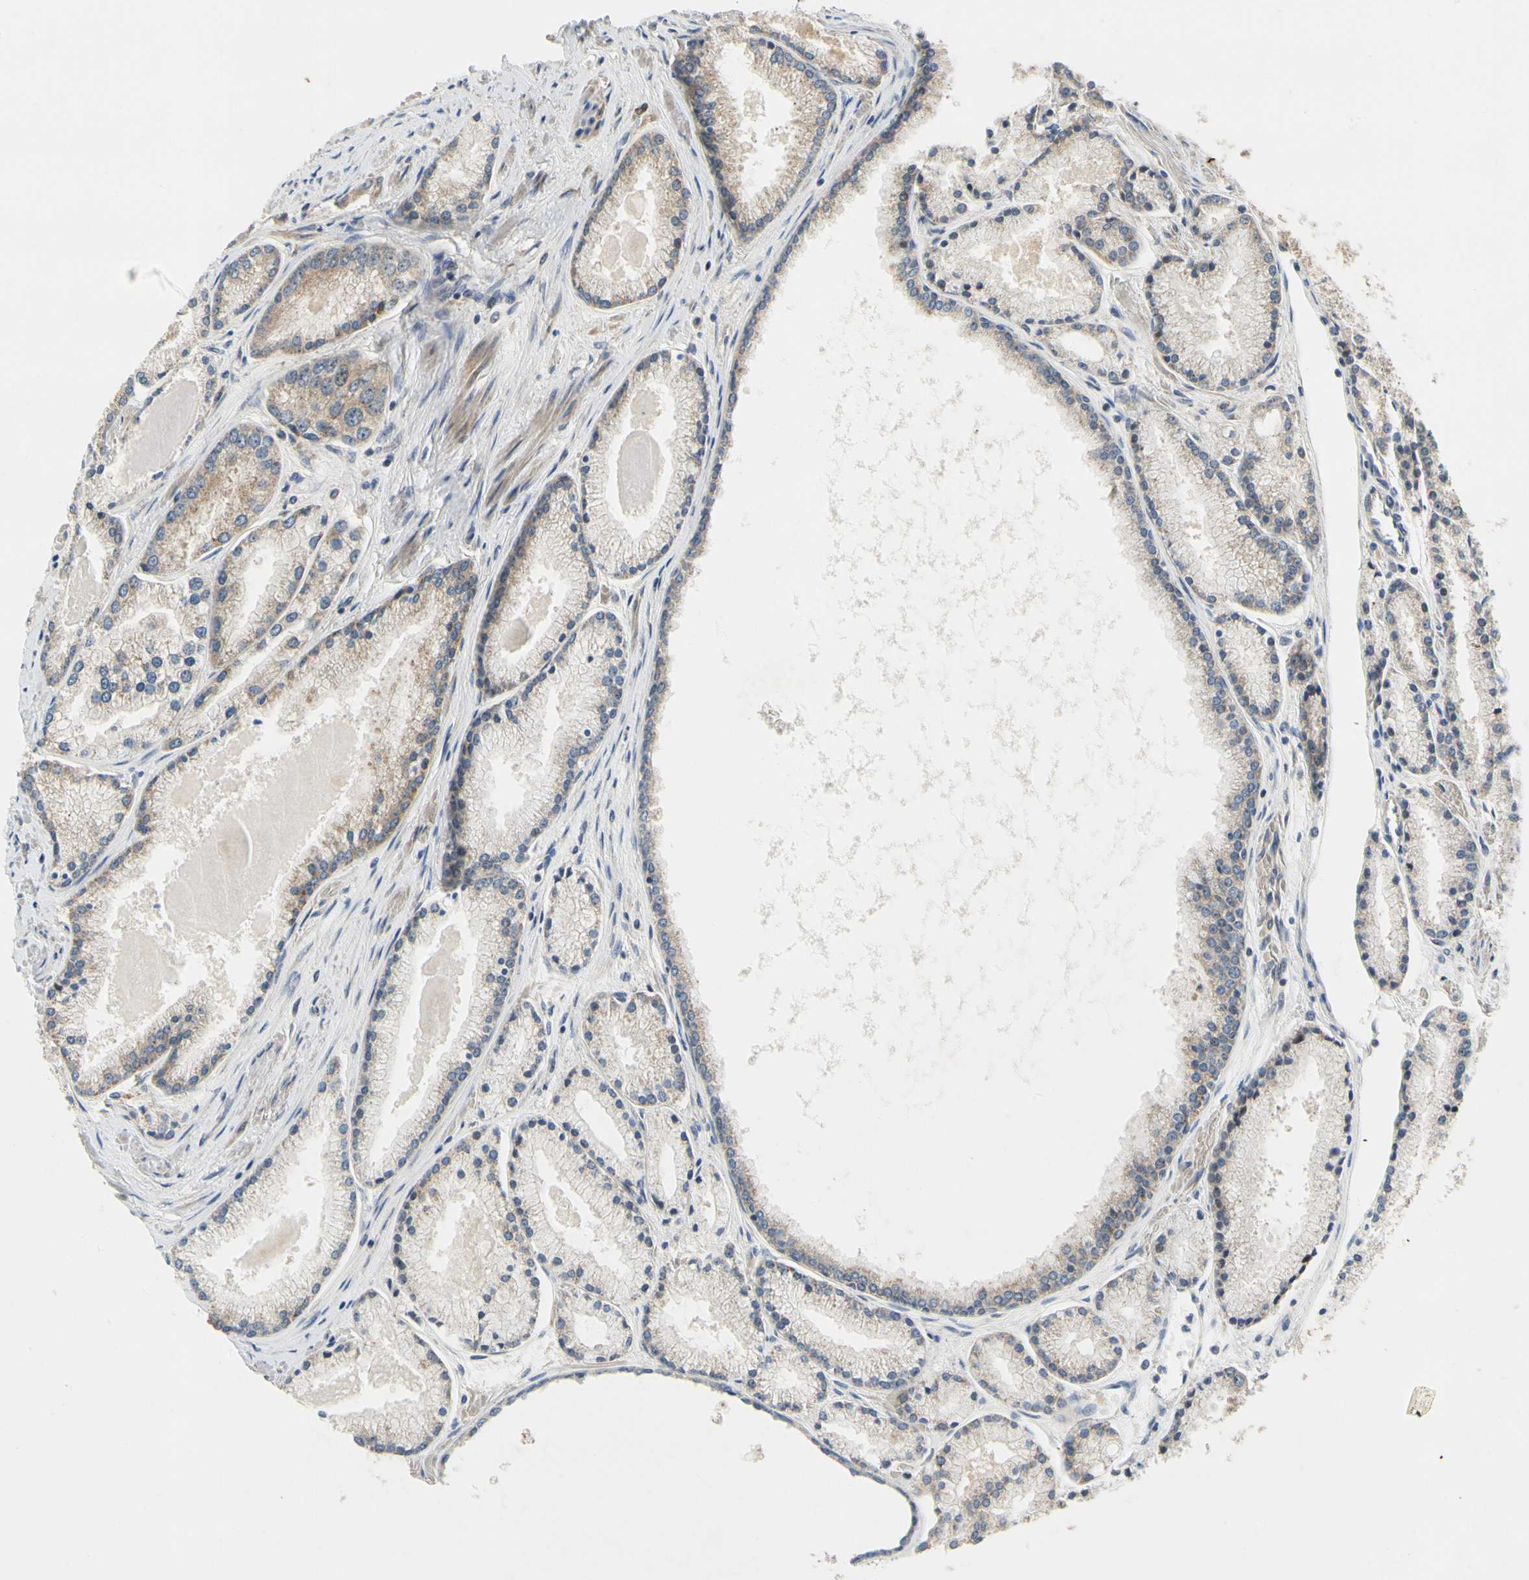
{"staining": {"intensity": "moderate", "quantity": "25%-75%", "location": "cytoplasmic/membranous"}, "tissue": "prostate cancer", "cell_type": "Tumor cells", "image_type": "cancer", "snomed": [{"axis": "morphology", "description": "Adenocarcinoma, High grade"}, {"axis": "topography", "description": "Prostate"}], "caption": "Immunohistochemical staining of prostate cancer (high-grade adenocarcinoma) displays medium levels of moderate cytoplasmic/membranous protein positivity in about 25%-75% of tumor cells.", "gene": "TDRP", "patient": {"sex": "male", "age": 61}}